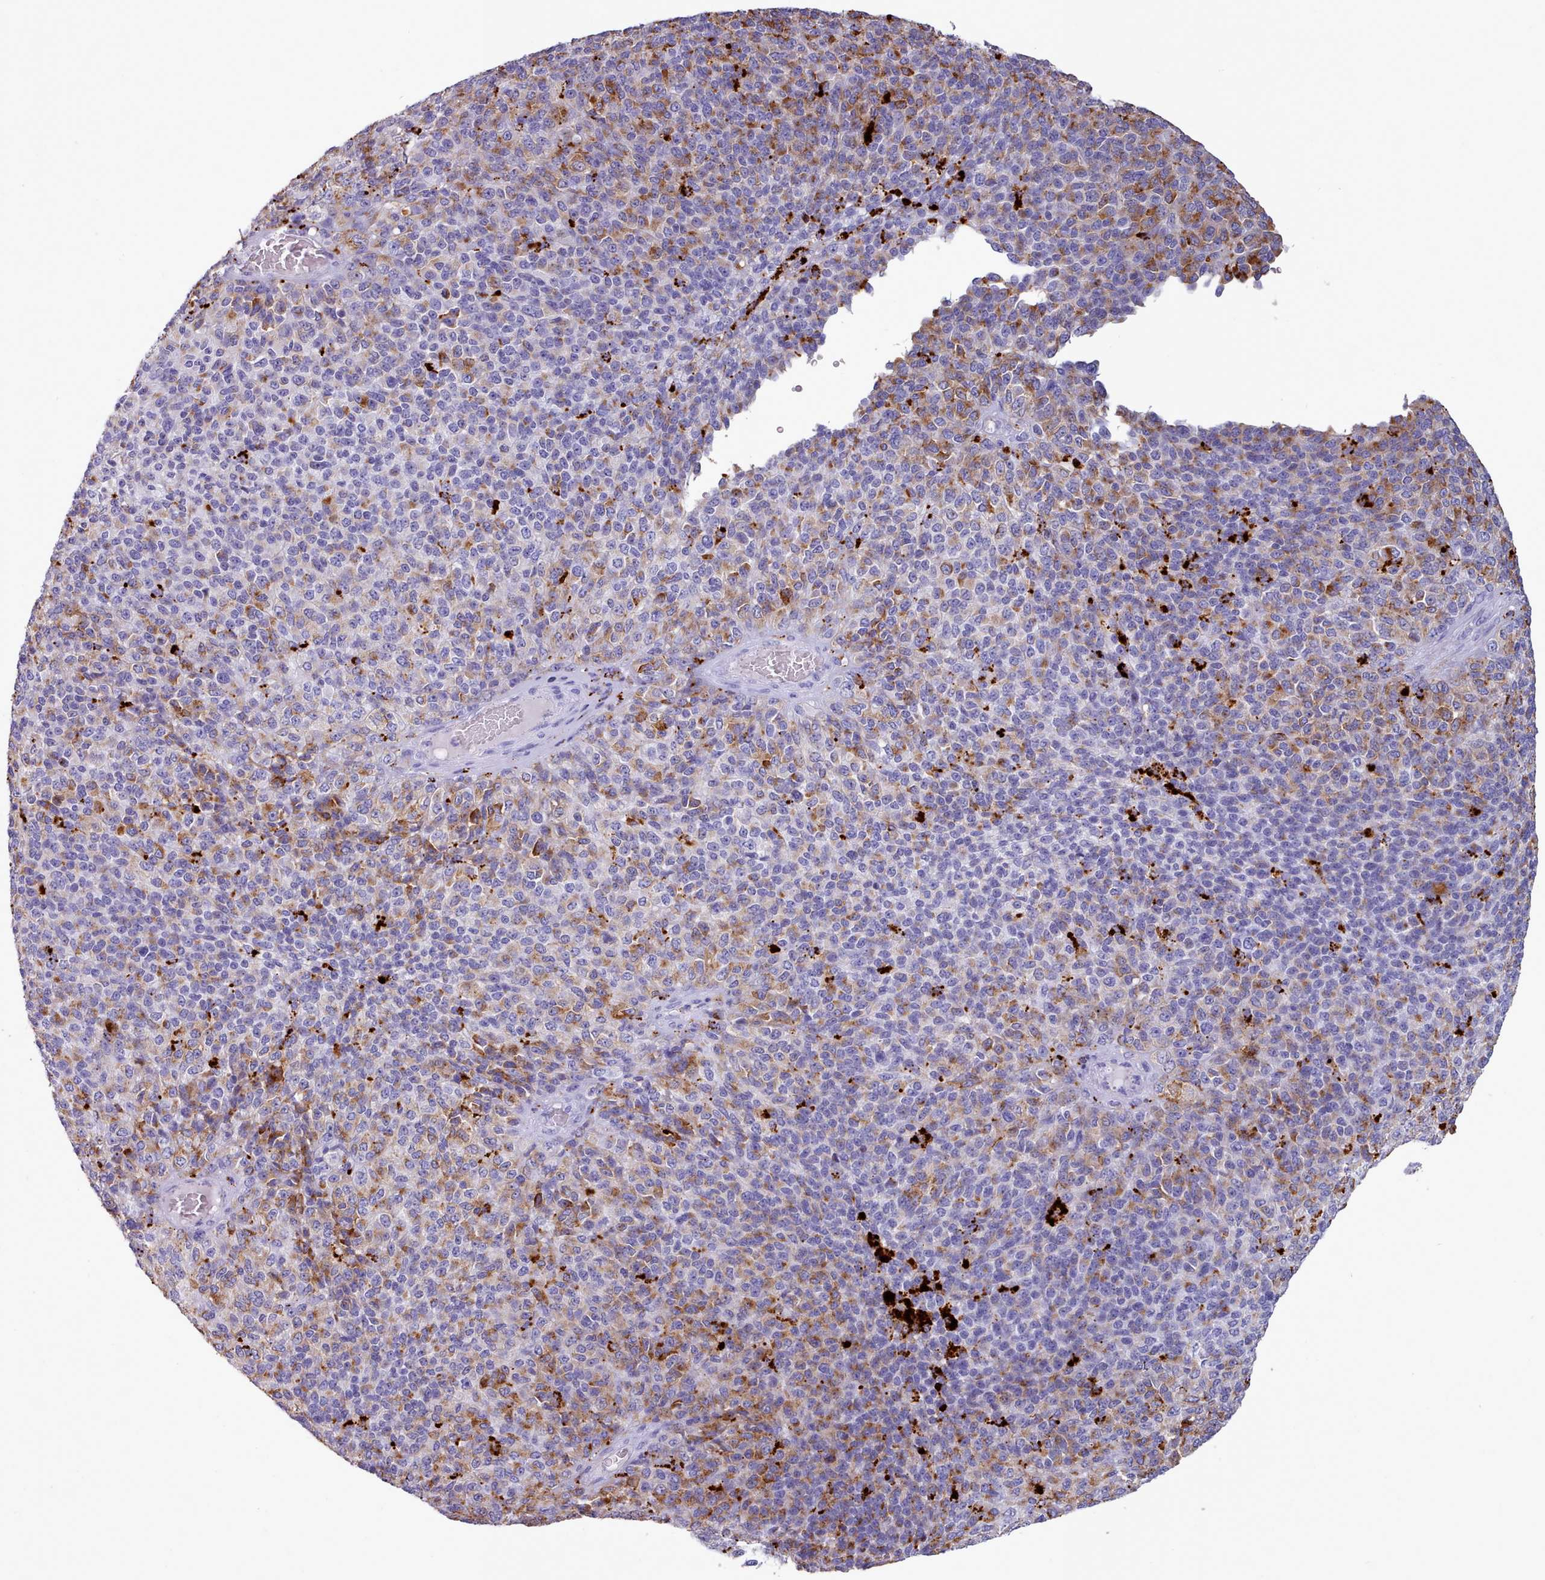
{"staining": {"intensity": "moderate", "quantity": "<25%", "location": "cytoplasmic/membranous"}, "tissue": "melanoma", "cell_type": "Tumor cells", "image_type": "cancer", "snomed": [{"axis": "morphology", "description": "Malignant melanoma, Metastatic site"}, {"axis": "topography", "description": "Brain"}], "caption": "DAB (3,3'-diaminobenzidine) immunohistochemical staining of human melanoma demonstrates moderate cytoplasmic/membranous protein staining in about <25% of tumor cells. (IHC, brightfield microscopy, high magnification).", "gene": "GAA", "patient": {"sex": "female", "age": 56}}